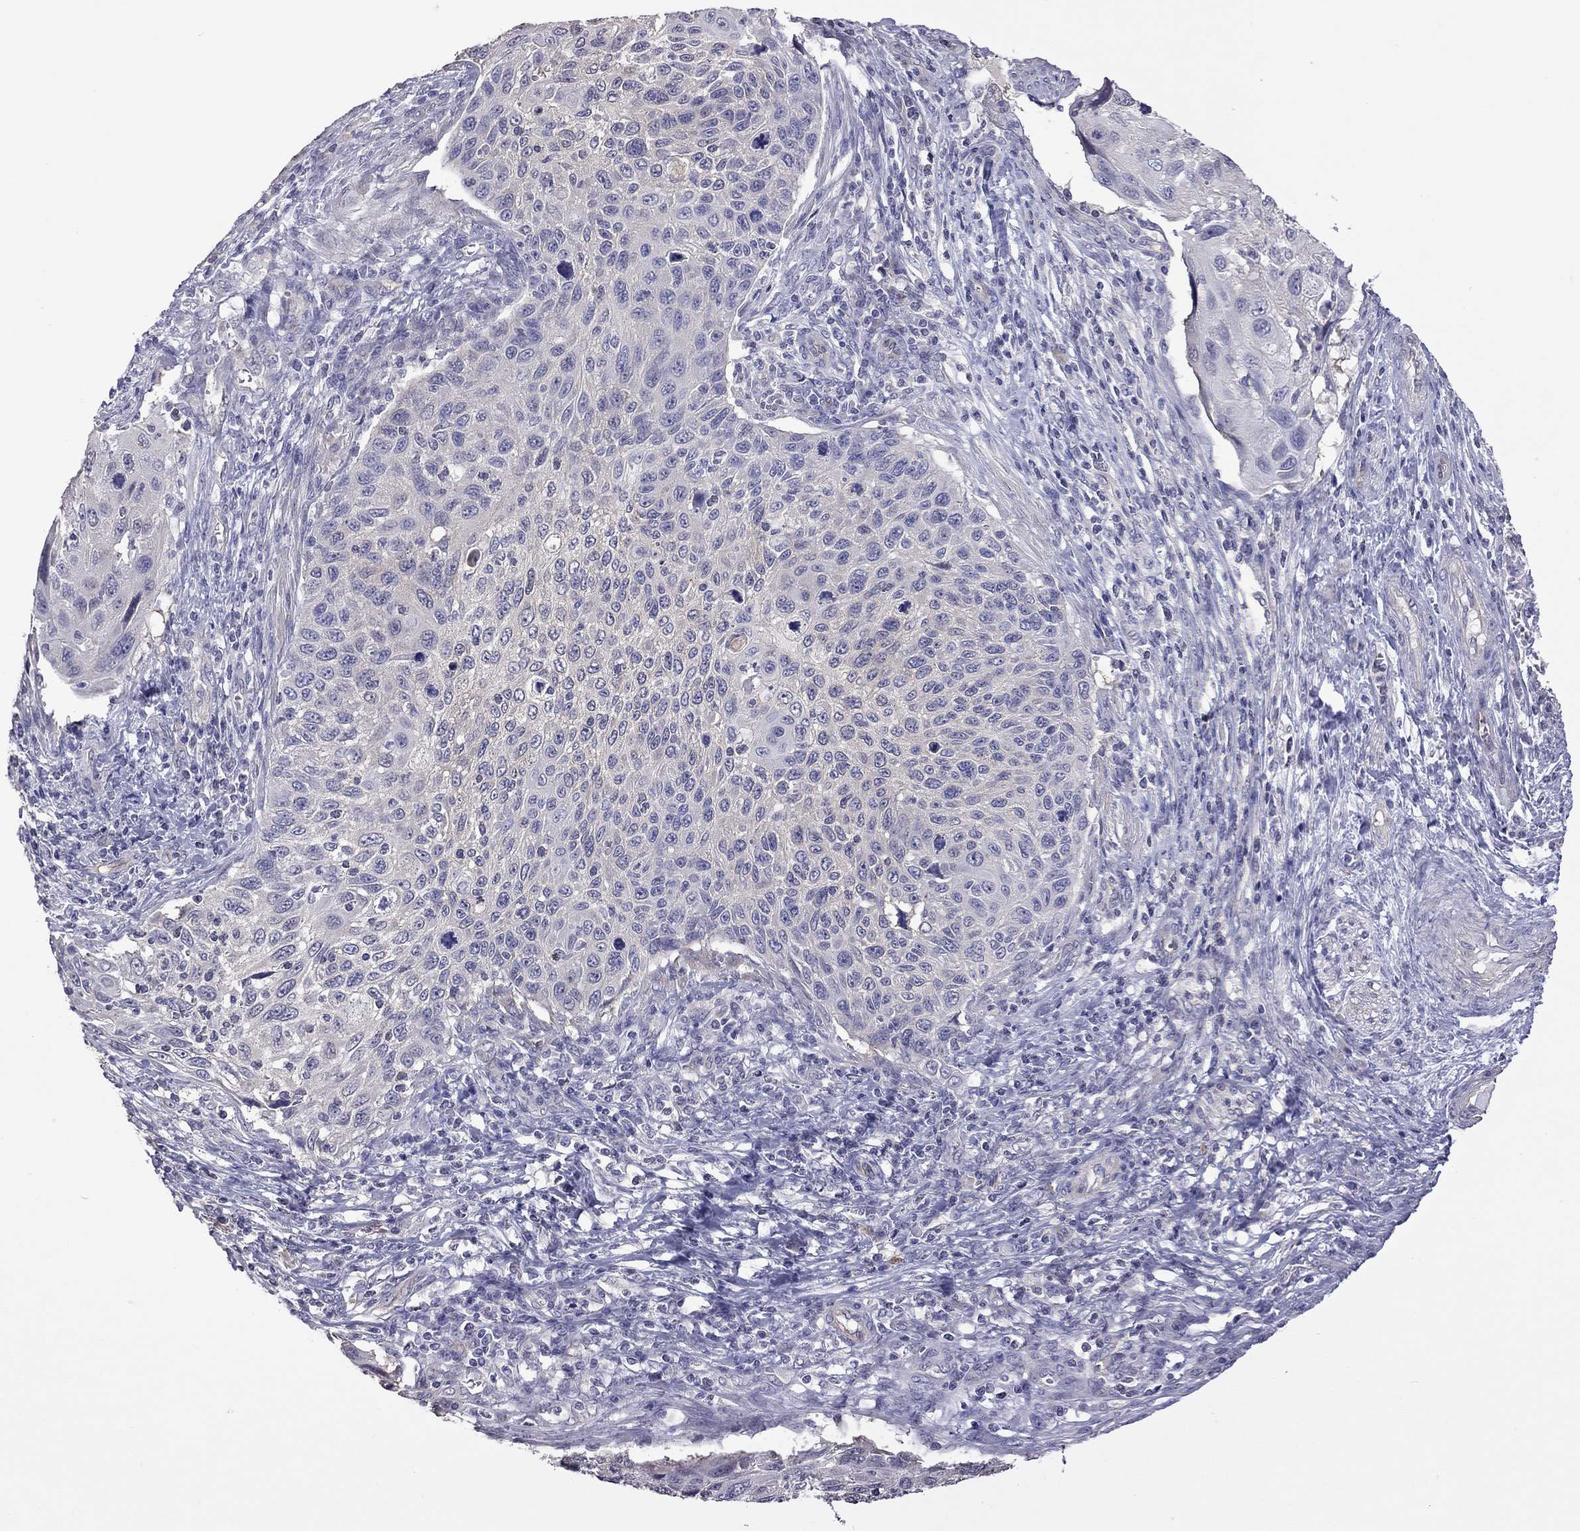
{"staining": {"intensity": "negative", "quantity": "none", "location": "none"}, "tissue": "cervical cancer", "cell_type": "Tumor cells", "image_type": "cancer", "snomed": [{"axis": "morphology", "description": "Squamous cell carcinoma, NOS"}, {"axis": "topography", "description": "Cervix"}], "caption": "Immunohistochemistry micrograph of neoplastic tissue: cervical cancer stained with DAB (3,3'-diaminobenzidine) exhibits no significant protein positivity in tumor cells.", "gene": "FEZ1", "patient": {"sex": "female", "age": 70}}